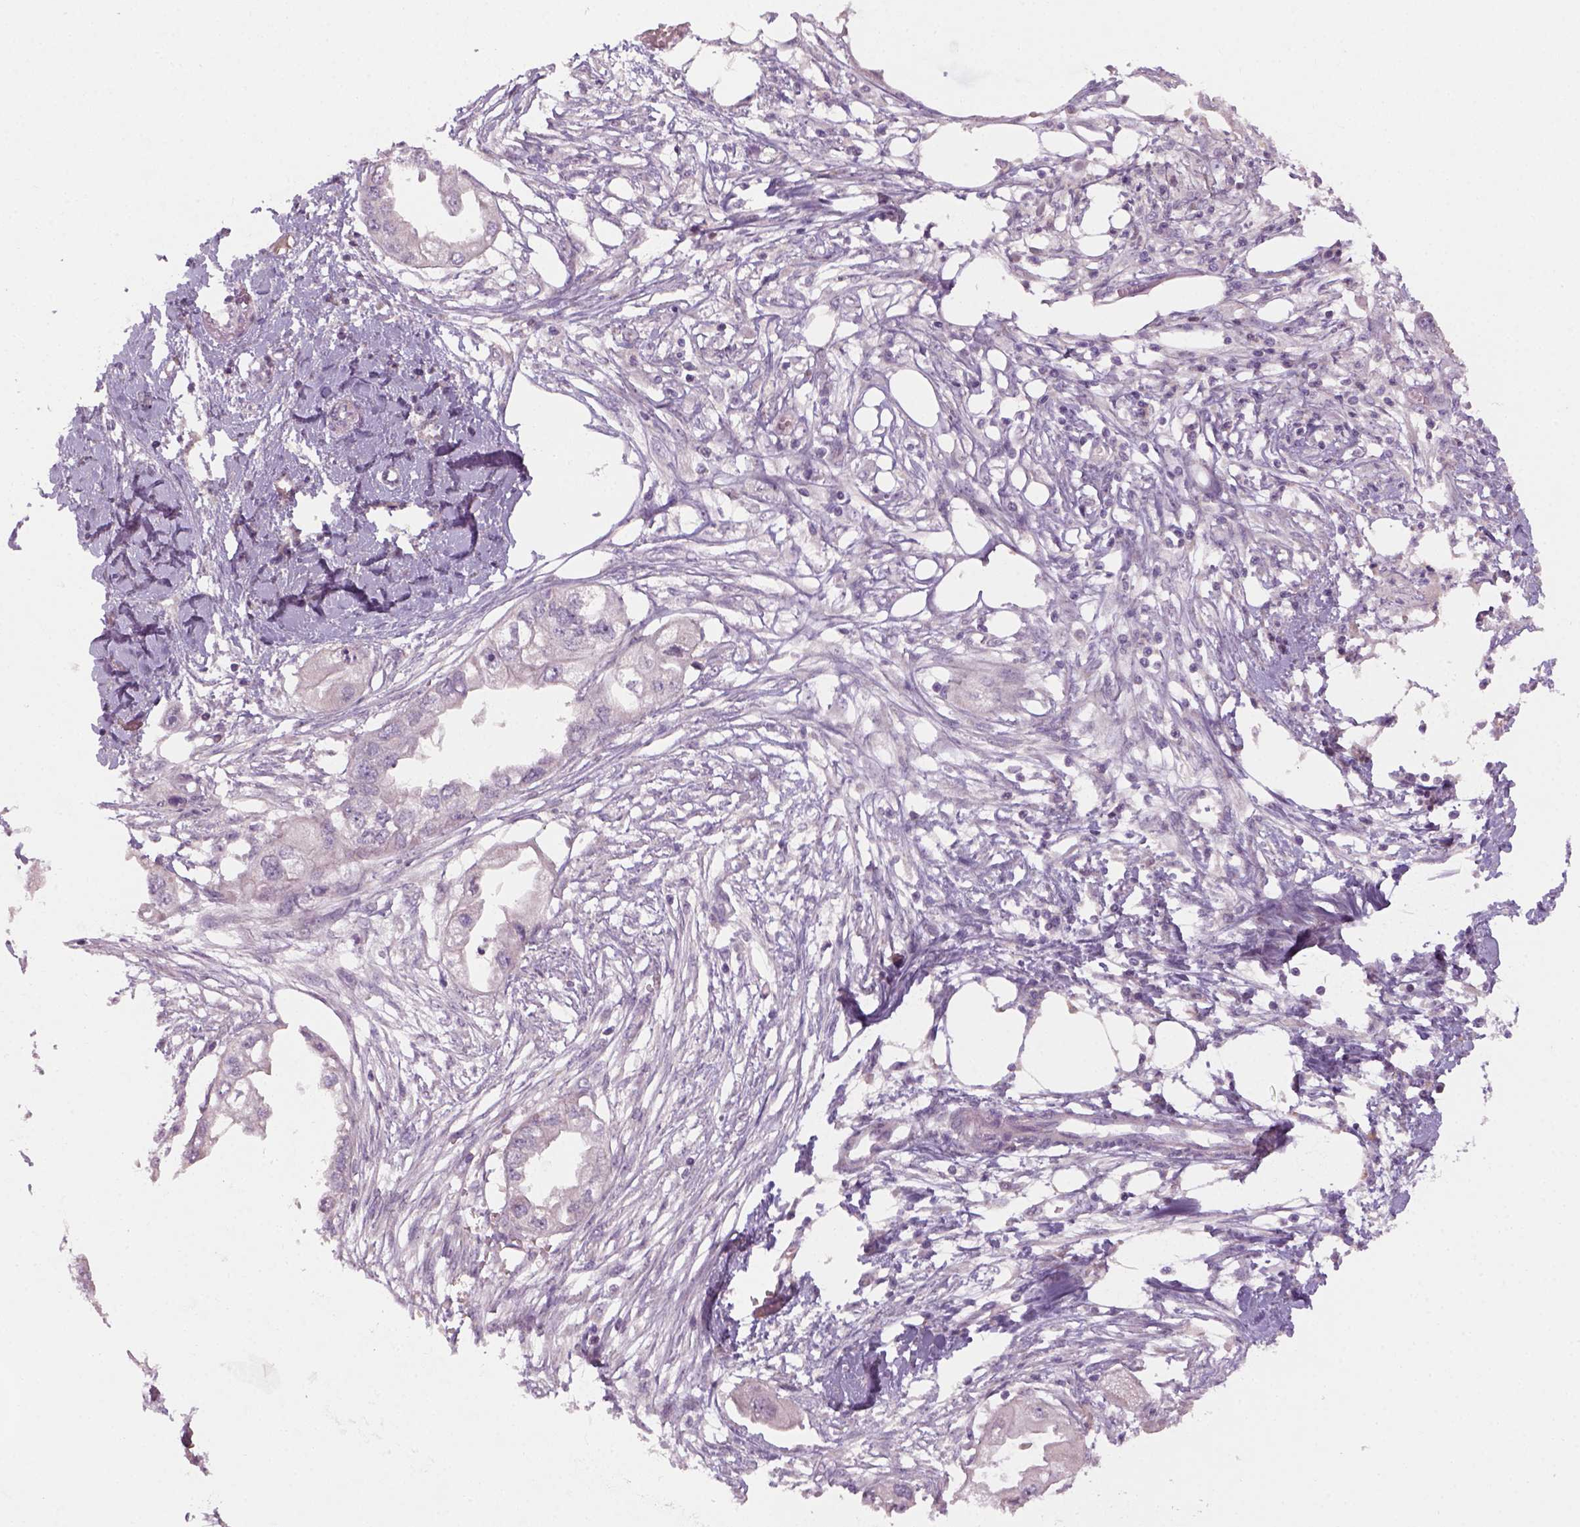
{"staining": {"intensity": "negative", "quantity": "none", "location": "none"}, "tissue": "endometrial cancer", "cell_type": "Tumor cells", "image_type": "cancer", "snomed": [{"axis": "morphology", "description": "Adenocarcinoma, NOS"}, {"axis": "morphology", "description": "Adenocarcinoma, metastatic, NOS"}, {"axis": "topography", "description": "Adipose tissue"}, {"axis": "topography", "description": "Endometrium"}], "caption": "Immunohistochemistry micrograph of neoplastic tissue: adenocarcinoma (endometrial) stained with DAB (3,3'-diaminobenzidine) reveals no significant protein staining in tumor cells.", "gene": "GFI1B", "patient": {"sex": "female", "age": 67}}